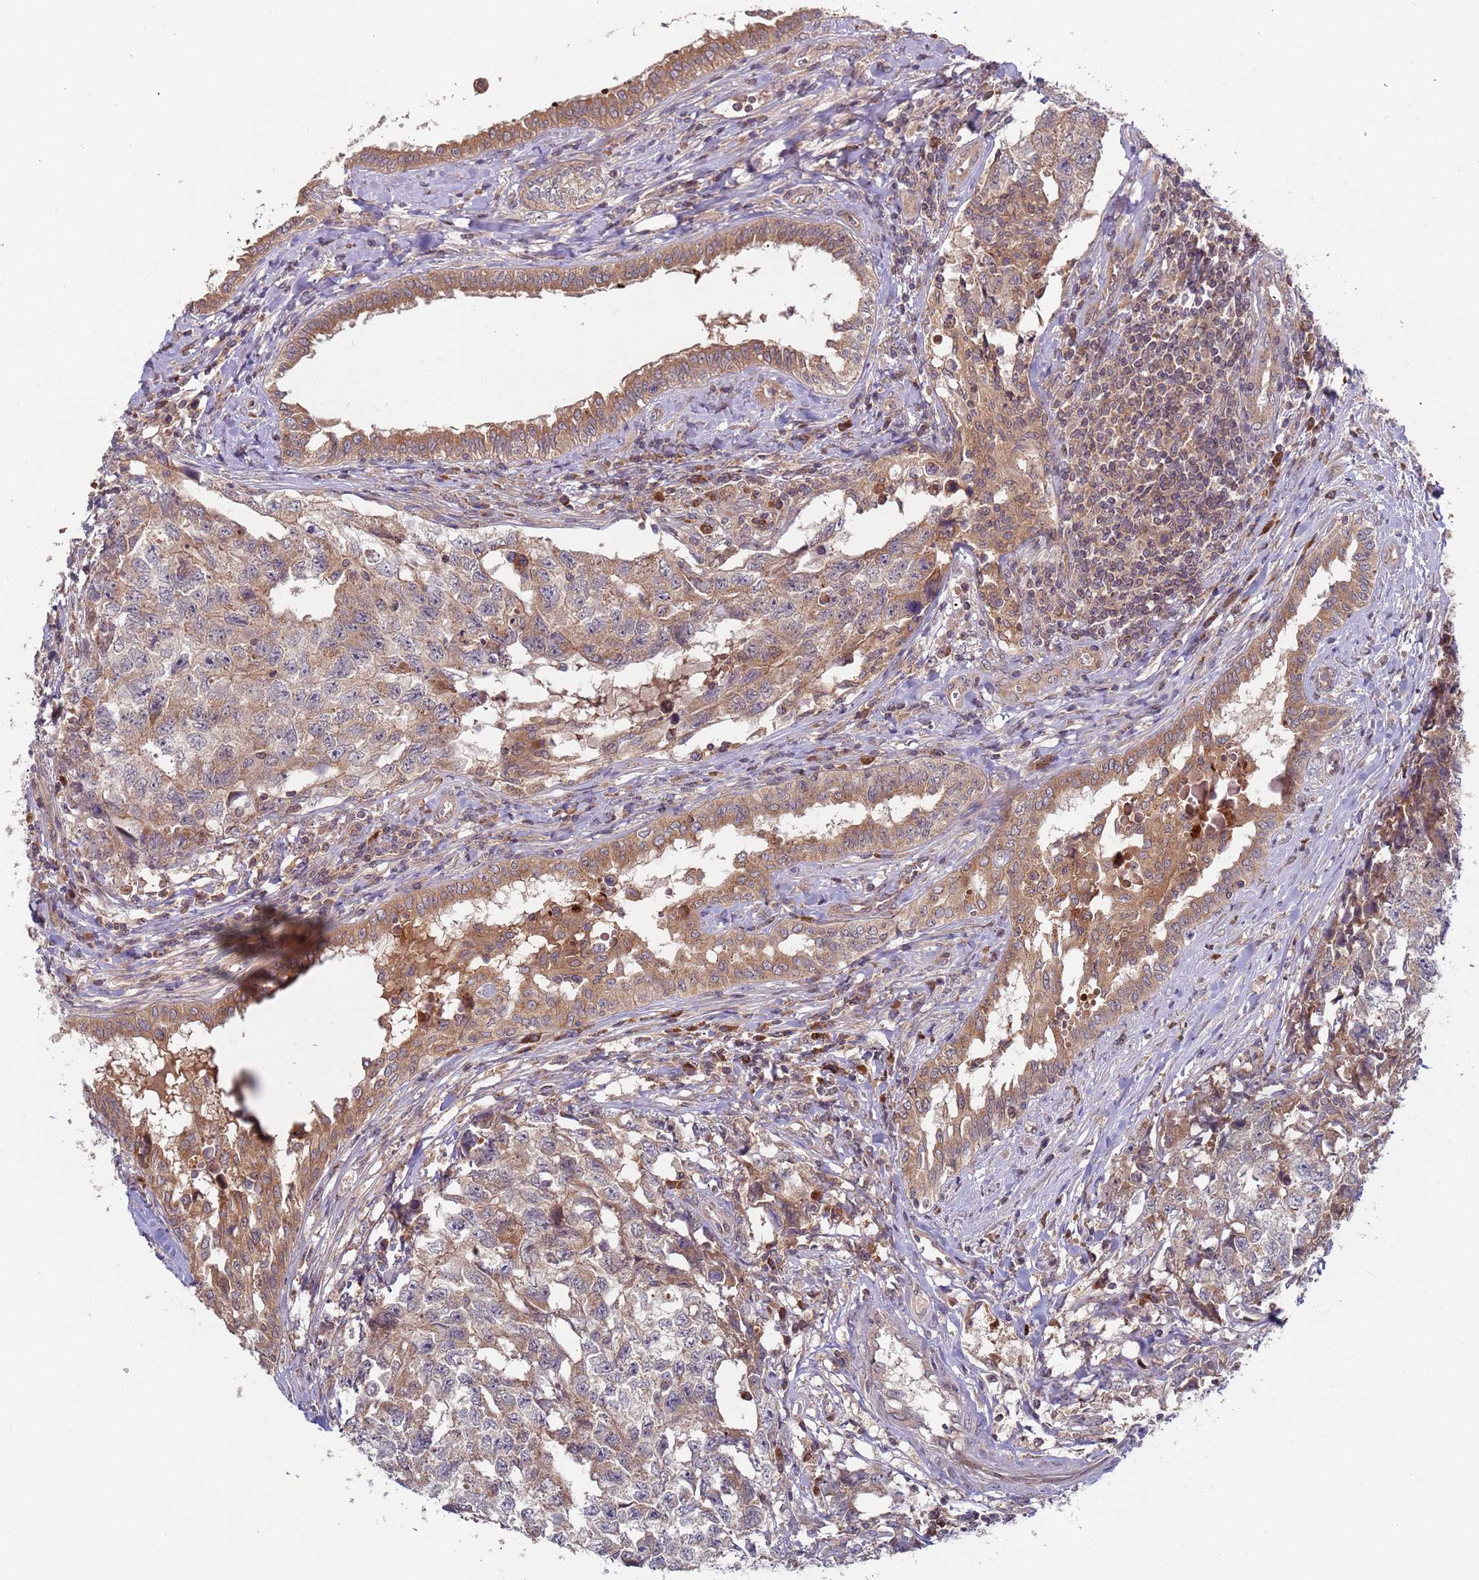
{"staining": {"intensity": "moderate", "quantity": ">75%", "location": "cytoplasmic/membranous"}, "tissue": "testis cancer", "cell_type": "Tumor cells", "image_type": "cancer", "snomed": [{"axis": "morphology", "description": "Carcinoma, Embryonal, NOS"}, {"axis": "topography", "description": "Testis"}], "caption": "Tumor cells reveal medium levels of moderate cytoplasmic/membranous positivity in approximately >75% of cells in human testis cancer.", "gene": "OR5A2", "patient": {"sex": "male", "age": 31}}